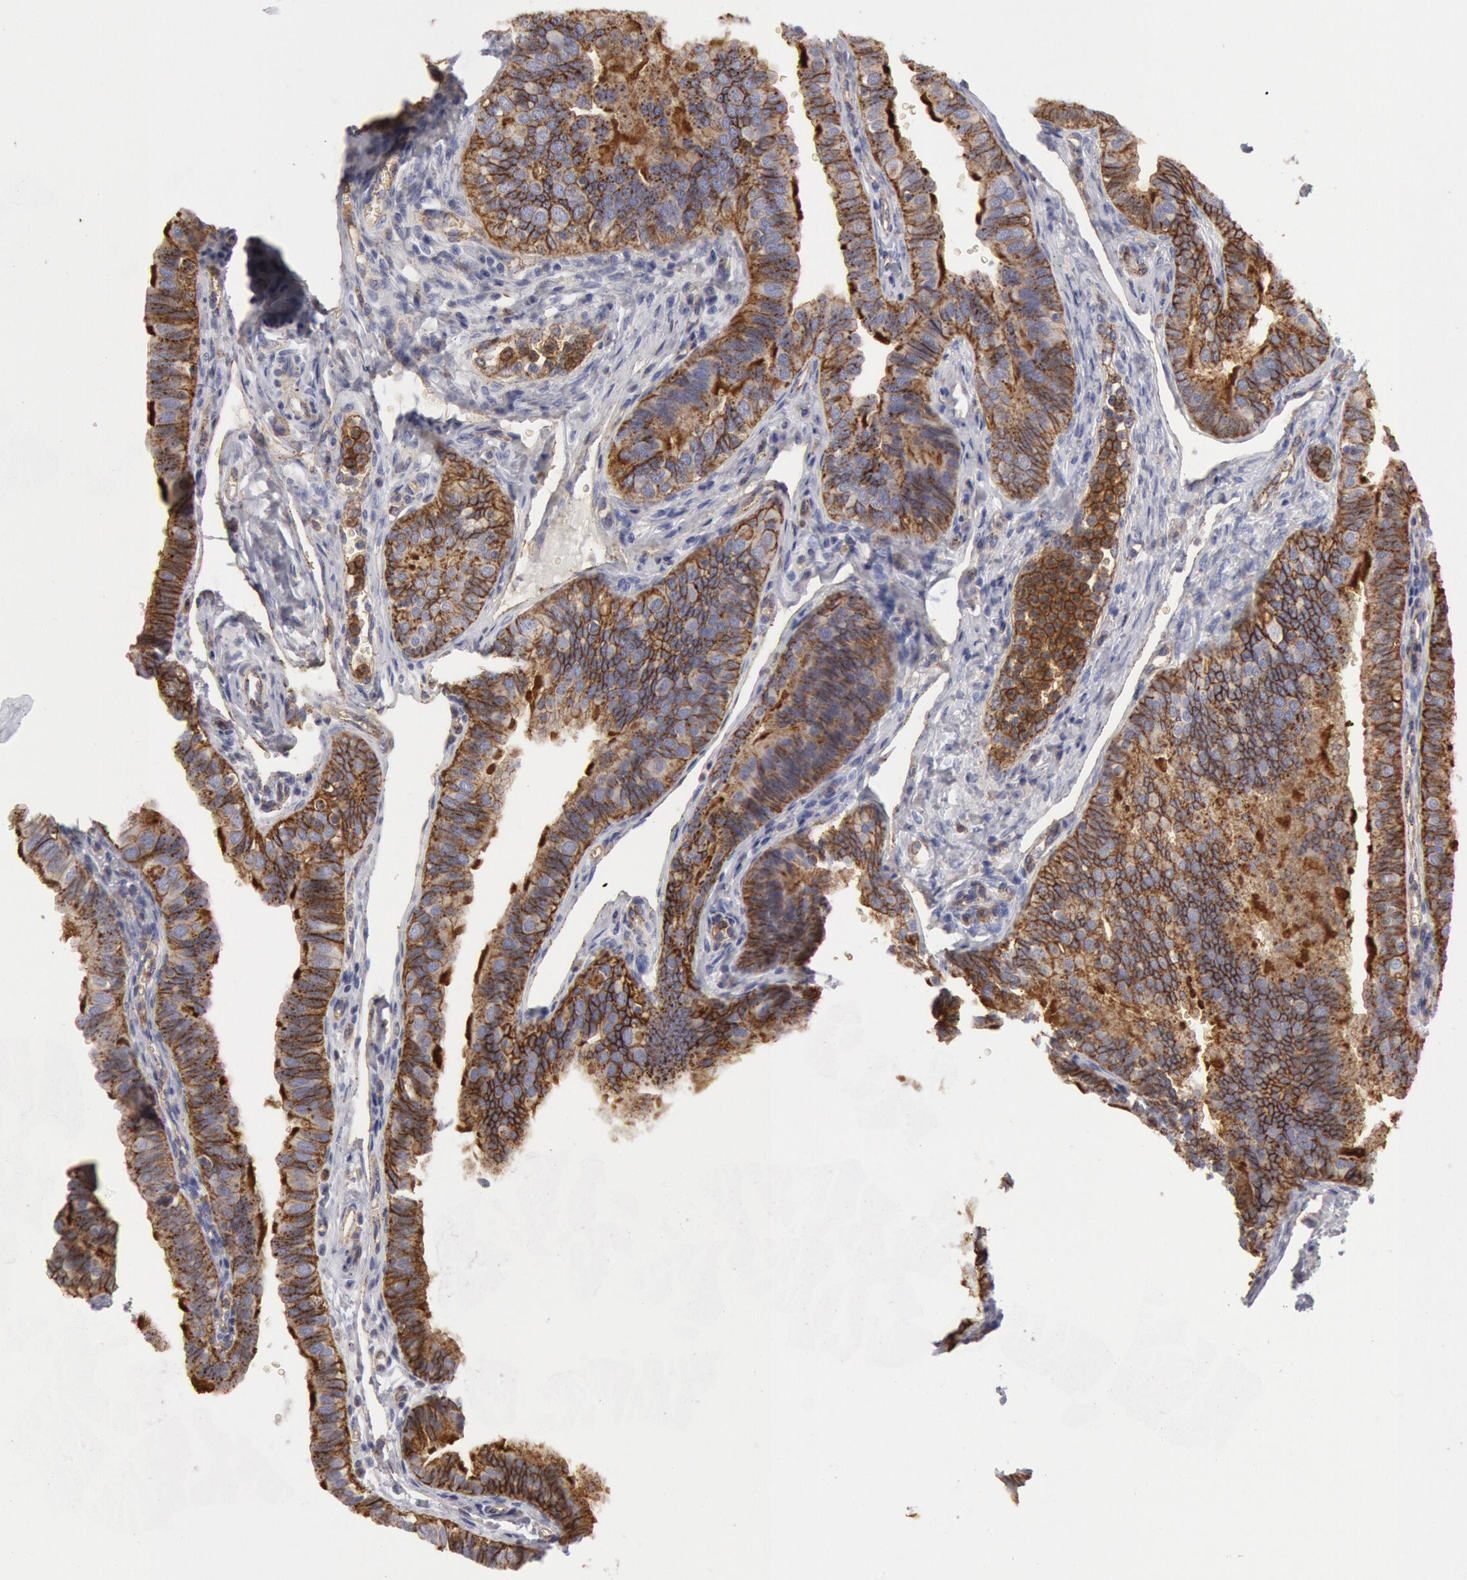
{"staining": {"intensity": "strong", "quantity": ">75%", "location": "cytoplasmic/membranous"}, "tissue": "fallopian tube", "cell_type": "Glandular cells", "image_type": "normal", "snomed": [{"axis": "morphology", "description": "Normal tissue, NOS"}, {"axis": "topography", "description": "Fallopian tube"}, {"axis": "topography", "description": "Ovary"}], "caption": "Protein expression analysis of normal fallopian tube reveals strong cytoplasmic/membranous positivity in about >75% of glandular cells.", "gene": "FLOT1", "patient": {"sex": "female", "age": 51}}